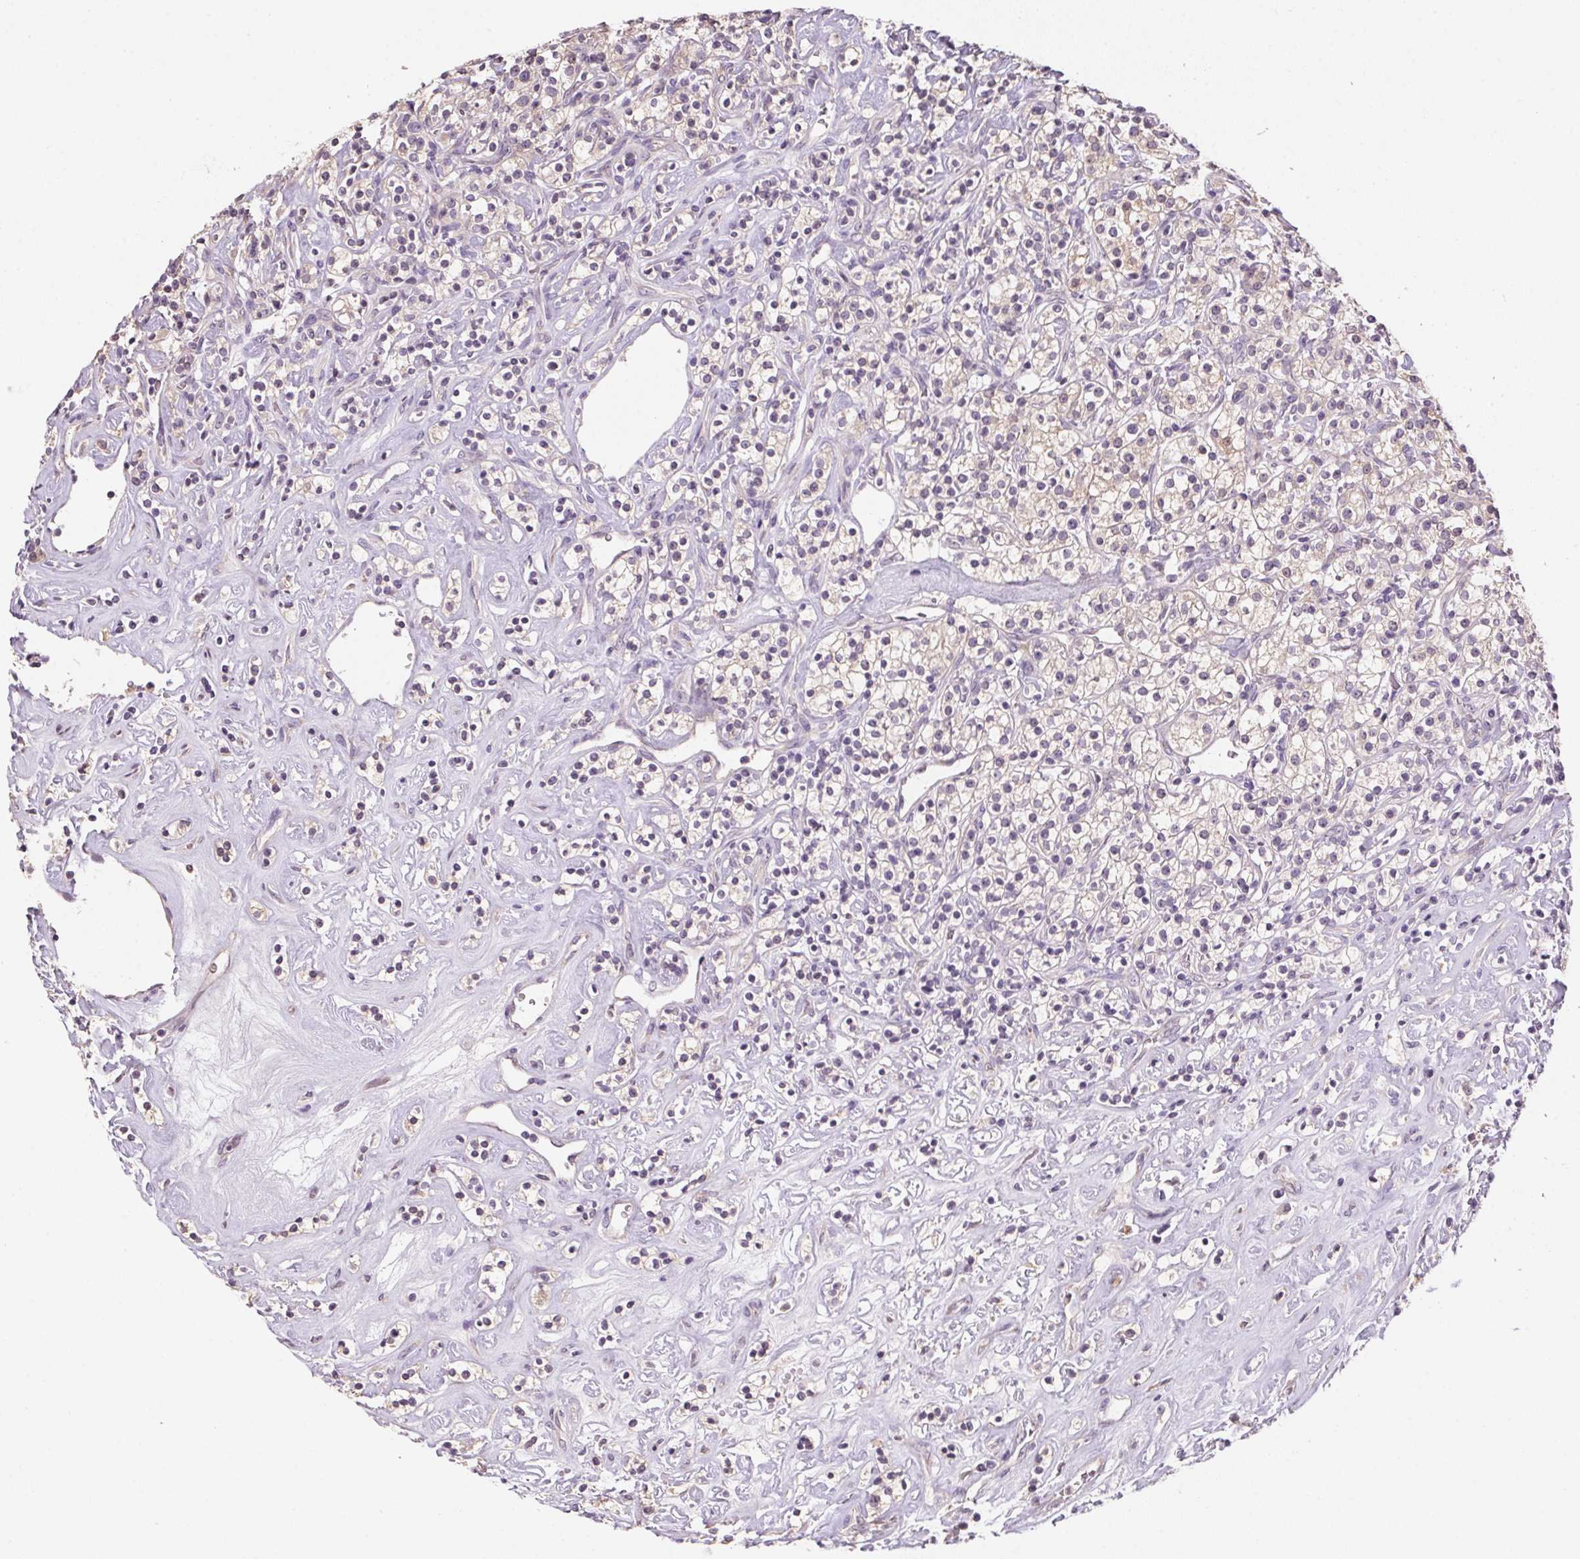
{"staining": {"intensity": "weak", "quantity": "<25%", "location": "cytoplasmic/membranous"}, "tissue": "renal cancer", "cell_type": "Tumor cells", "image_type": "cancer", "snomed": [{"axis": "morphology", "description": "Adenocarcinoma, NOS"}, {"axis": "topography", "description": "Kidney"}], "caption": "Renal cancer was stained to show a protein in brown. There is no significant expression in tumor cells. (DAB (3,3'-diaminobenzidine) IHC with hematoxylin counter stain).", "gene": "ALDH8A1", "patient": {"sex": "male", "age": 77}}